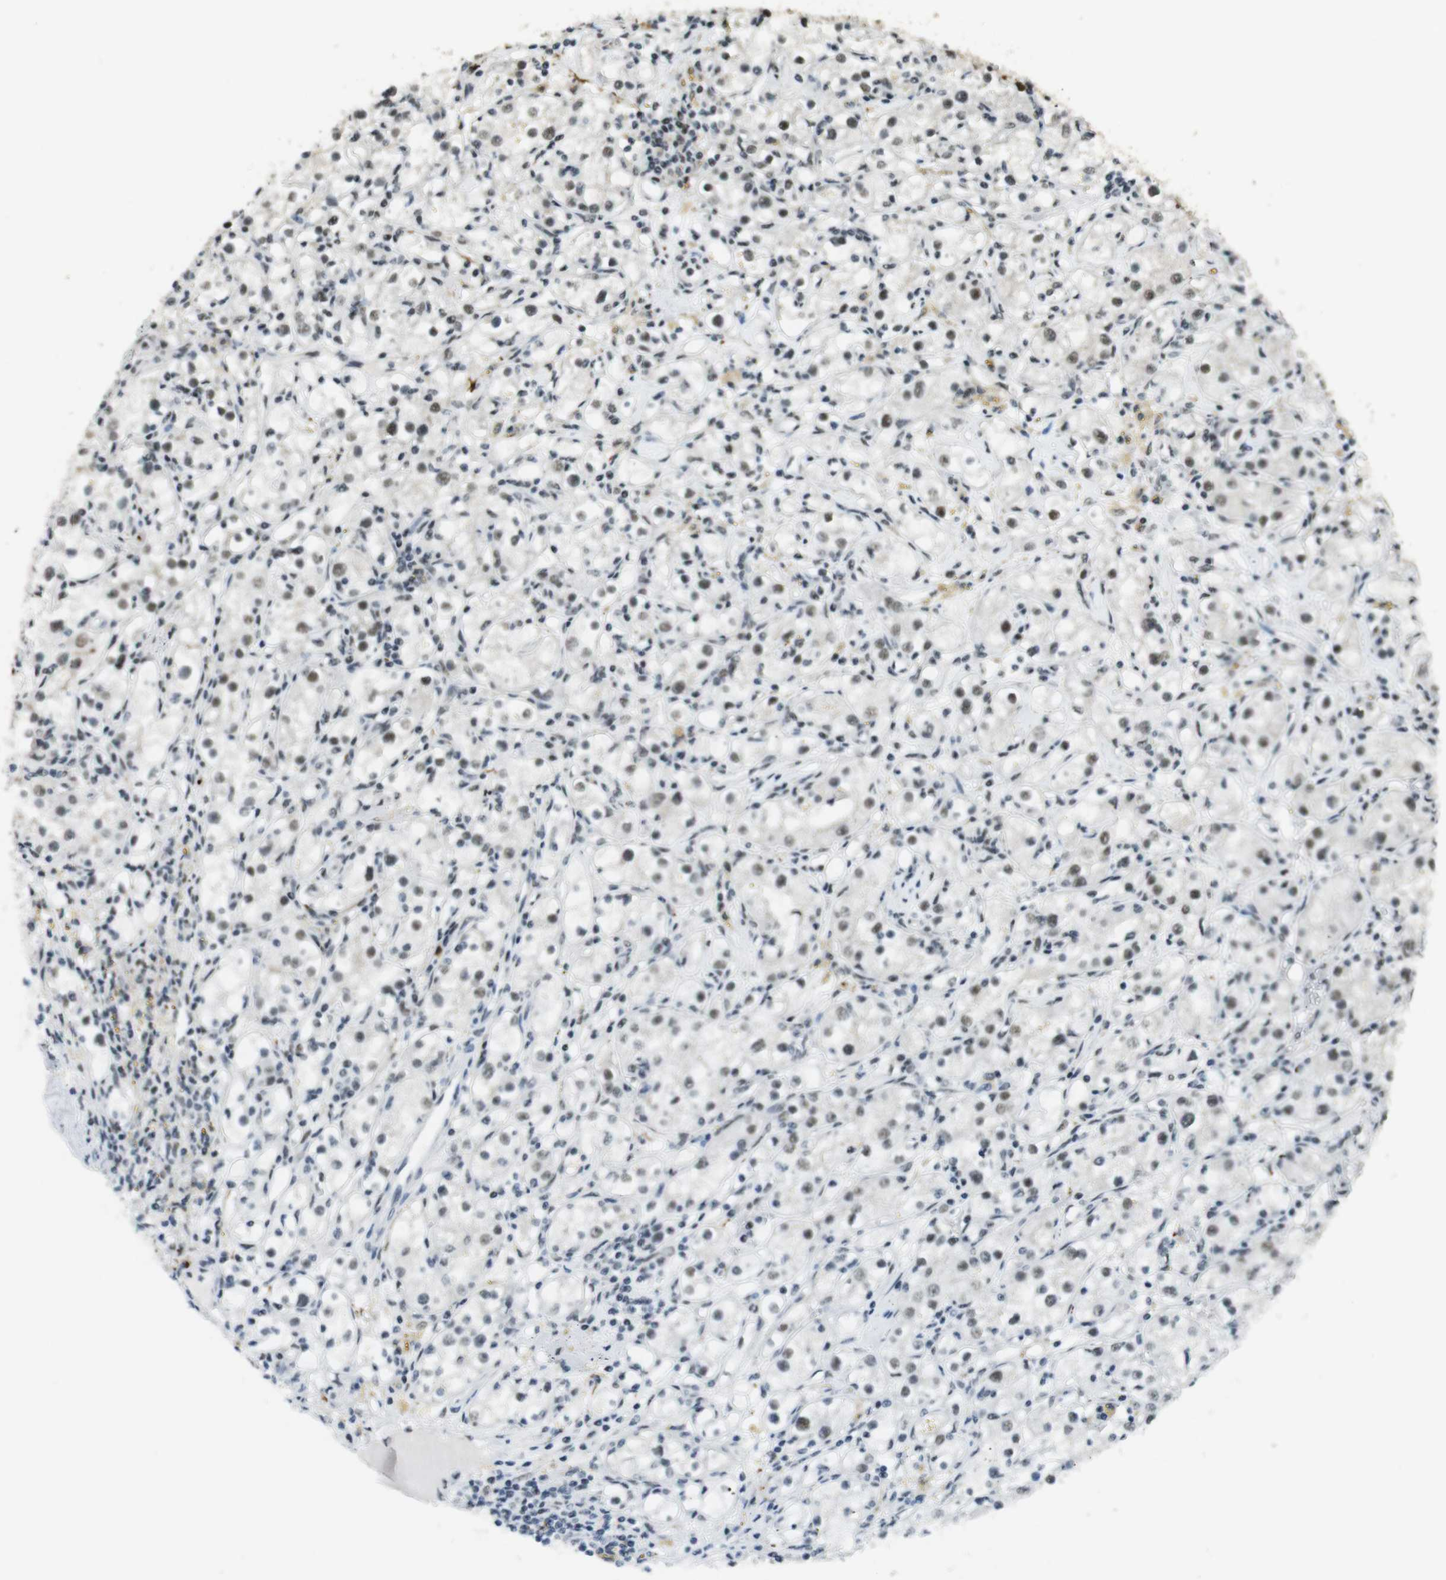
{"staining": {"intensity": "weak", "quantity": ">75%", "location": "nuclear"}, "tissue": "renal cancer", "cell_type": "Tumor cells", "image_type": "cancer", "snomed": [{"axis": "morphology", "description": "Adenocarcinoma, NOS"}, {"axis": "topography", "description": "Kidney"}], "caption": "Immunohistochemistry (DAB) staining of renal adenocarcinoma reveals weak nuclear protein positivity in approximately >75% of tumor cells.", "gene": "CSNK2B", "patient": {"sex": "male", "age": 56}}